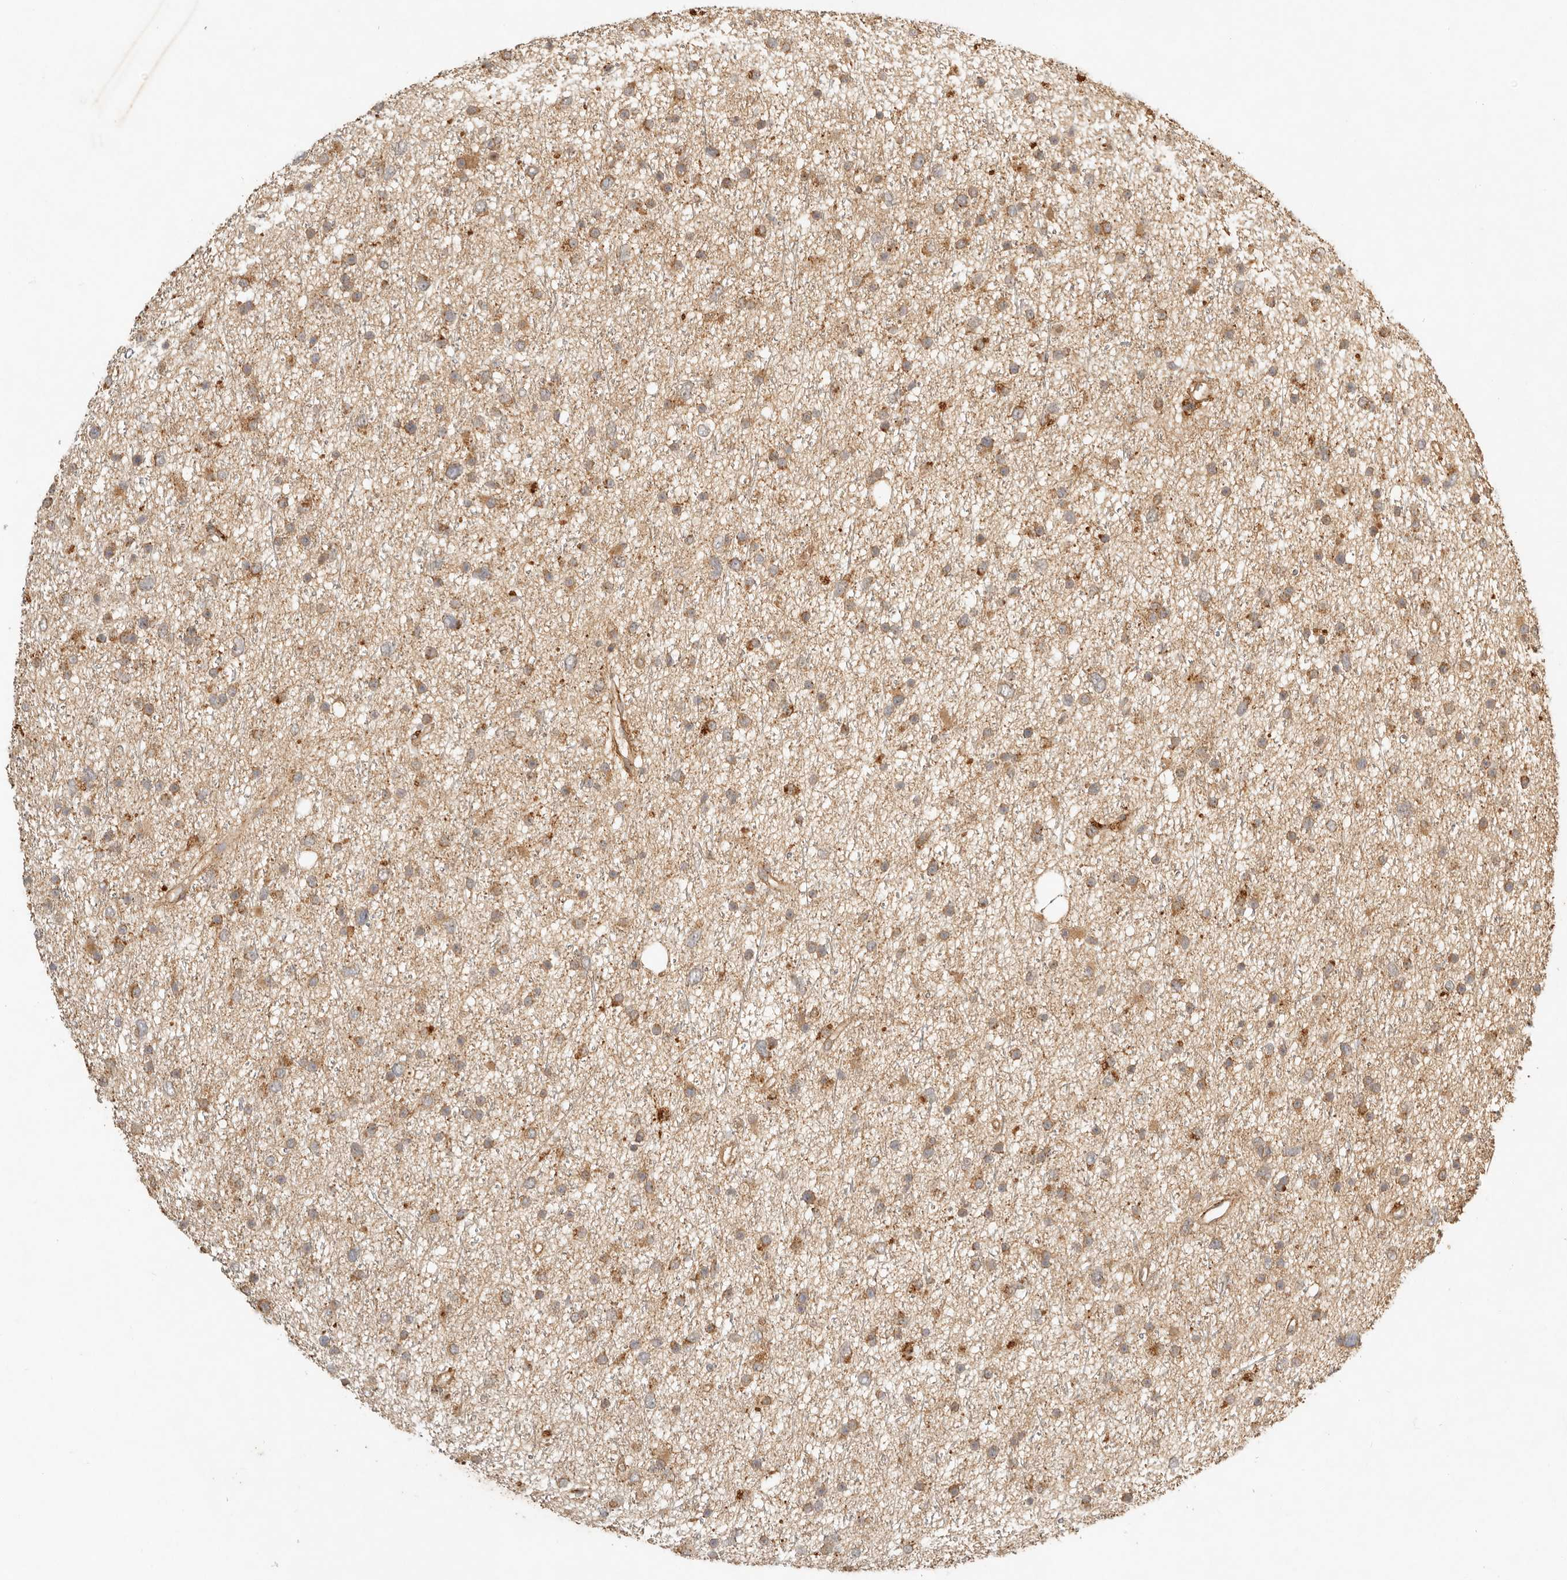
{"staining": {"intensity": "moderate", "quantity": ">75%", "location": "cytoplasmic/membranous"}, "tissue": "glioma", "cell_type": "Tumor cells", "image_type": "cancer", "snomed": [{"axis": "morphology", "description": "Glioma, malignant, Low grade"}, {"axis": "topography", "description": "Cerebral cortex"}], "caption": "Tumor cells show medium levels of moderate cytoplasmic/membranous expression in approximately >75% of cells in human low-grade glioma (malignant). The protein of interest is stained brown, and the nuclei are stained in blue (DAB (3,3'-diaminobenzidine) IHC with brightfield microscopy, high magnification).", "gene": "CLEC4C", "patient": {"sex": "female", "age": 39}}